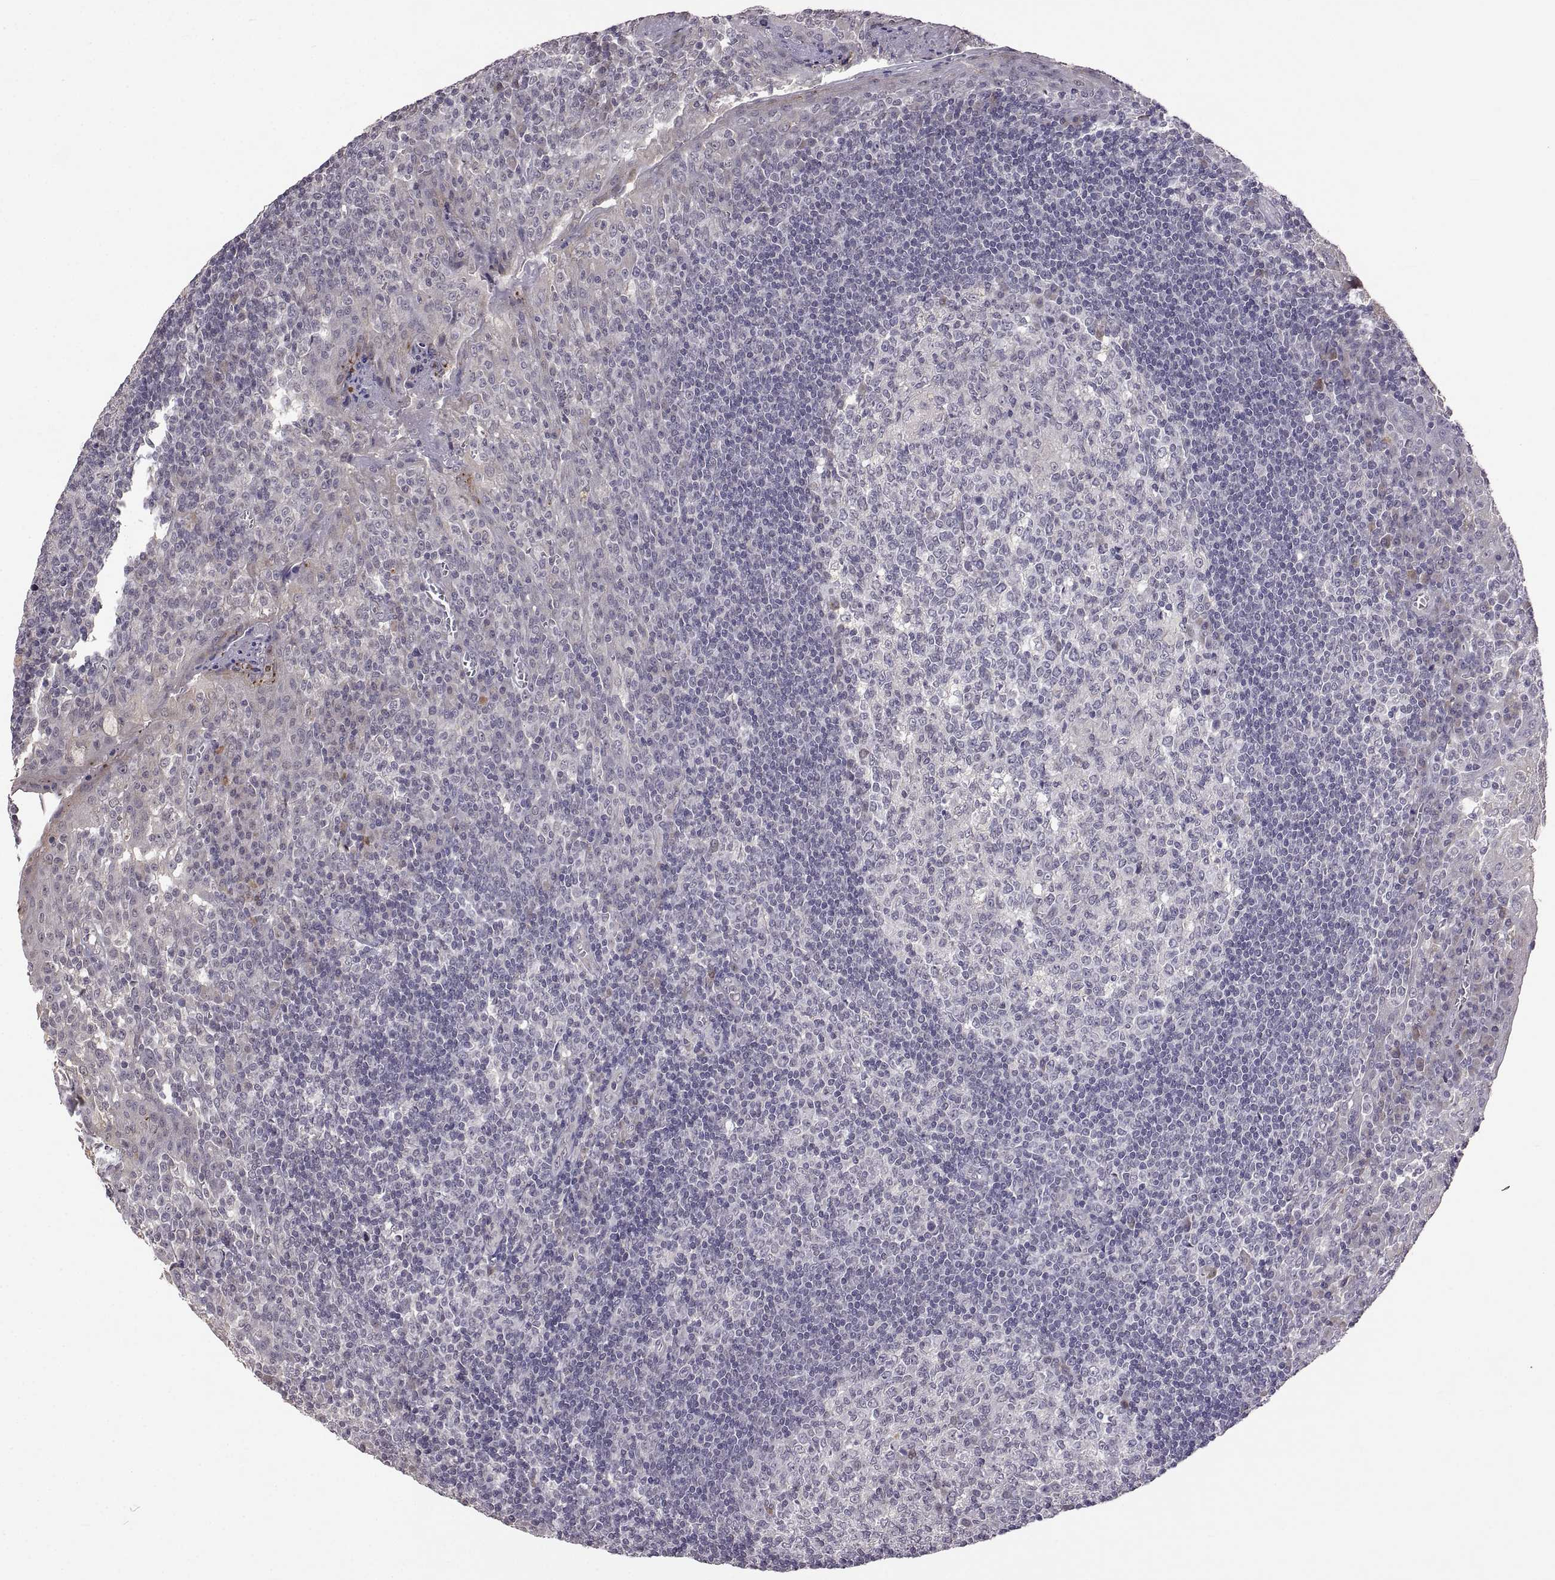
{"staining": {"intensity": "negative", "quantity": "none", "location": "none"}, "tissue": "tonsil", "cell_type": "Germinal center cells", "image_type": "normal", "snomed": [{"axis": "morphology", "description": "Normal tissue, NOS"}, {"axis": "topography", "description": "Tonsil"}], "caption": "Tonsil stained for a protein using IHC demonstrates no expression germinal center cells.", "gene": "LAMA1", "patient": {"sex": "female", "age": 12}}